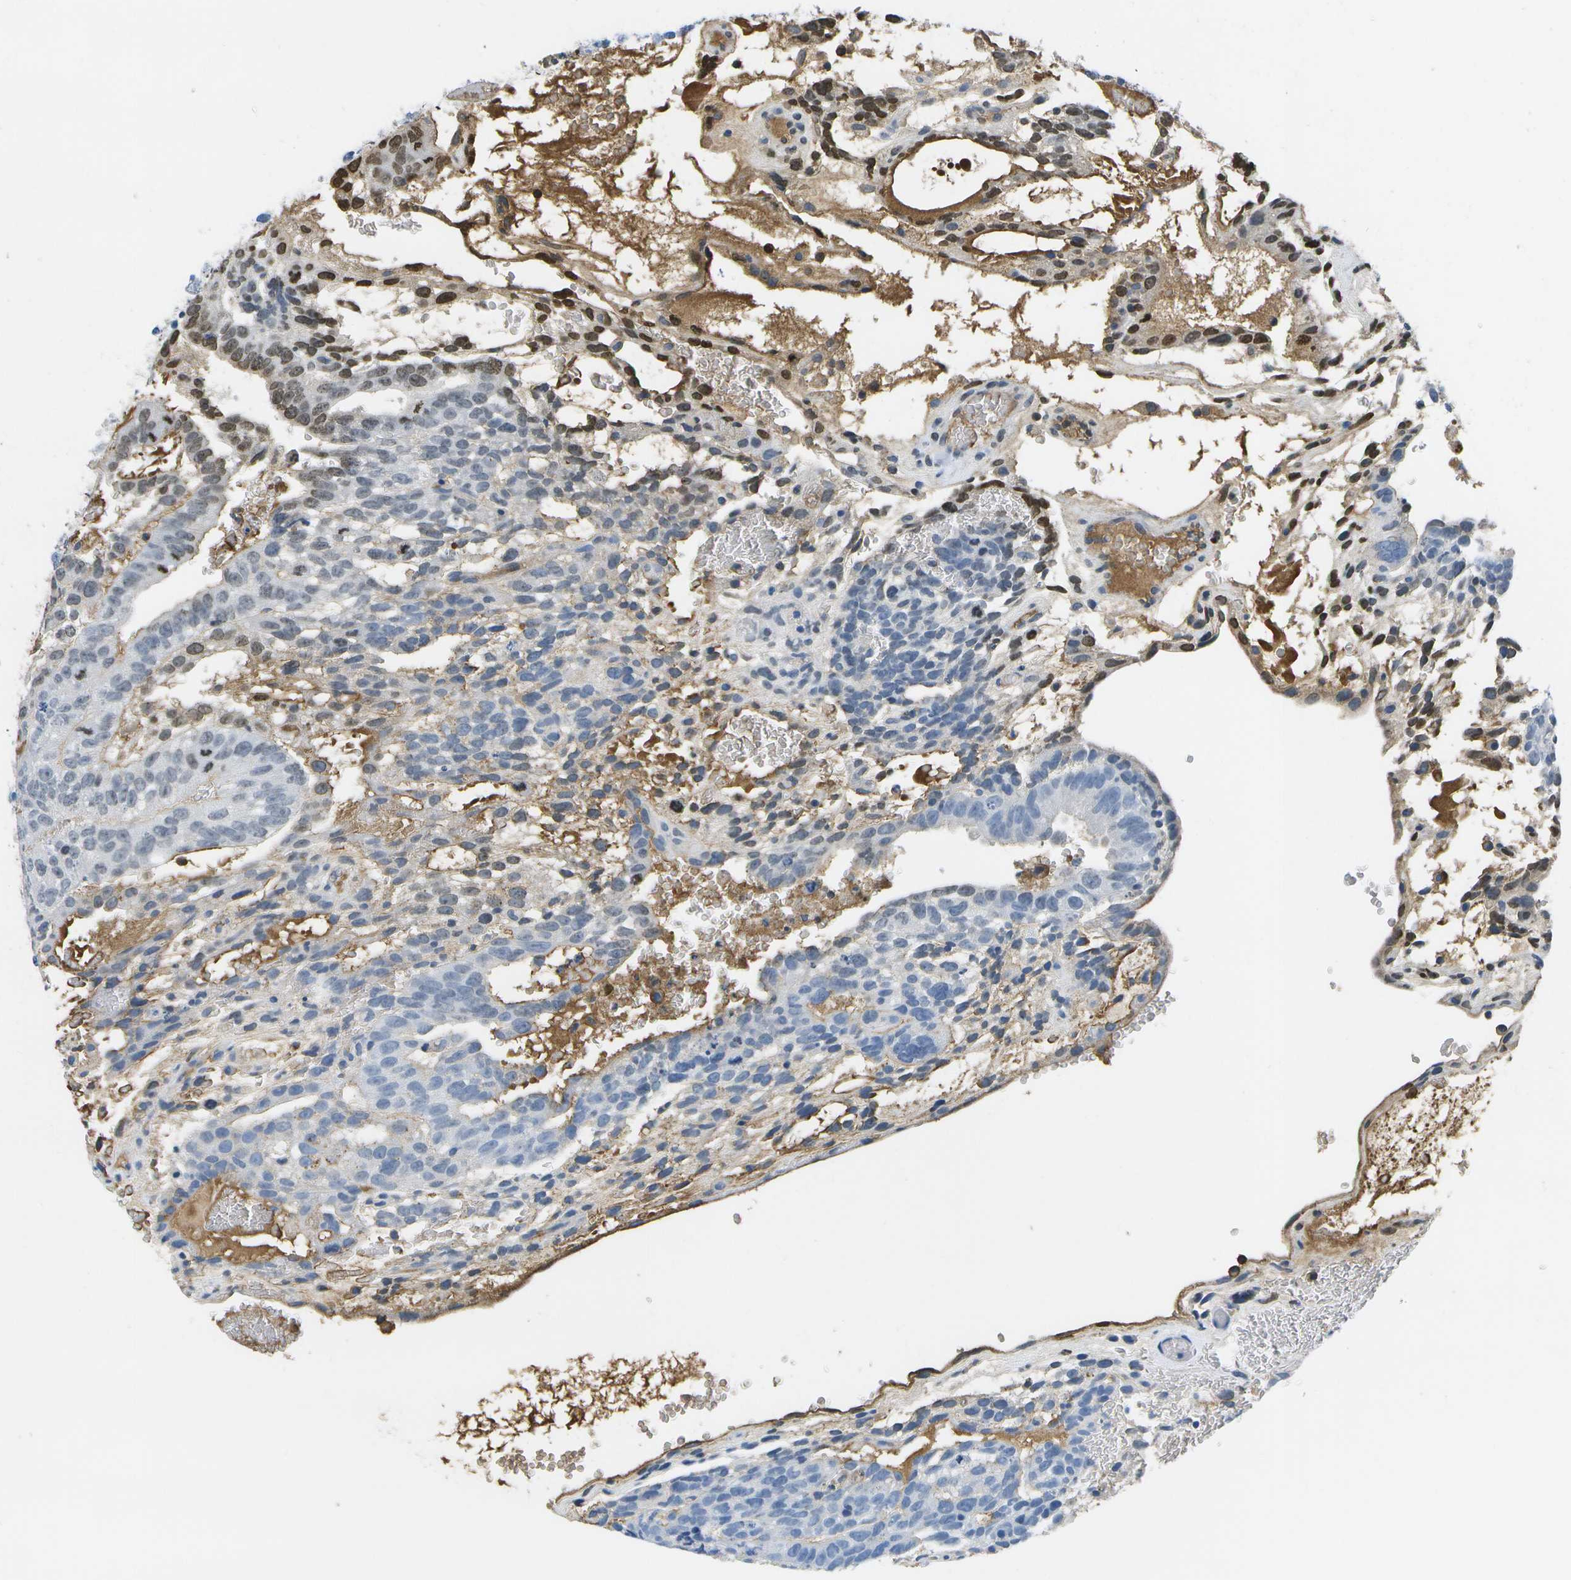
{"staining": {"intensity": "moderate", "quantity": "<25%", "location": "nuclear"}, "tissue": "testis cancer", "cell_type": "Tumor cells", "image_type": "cancer", "snomed": [{"axis": "morphology", "description": "Seminoma, NOS"}, {"axis": "morphology", "description": "Carcinoma, Embryonal, NOS"}, {"axis": "topography", "description": "Testis"}], "caption": "Immunohistochemical staining of human testis cancer displays low levels of moderate nuclear protein expression in about <25% of tumor cells.", "gene": "SERPINA1", "patient": {"sex": "male", "age": 52}}